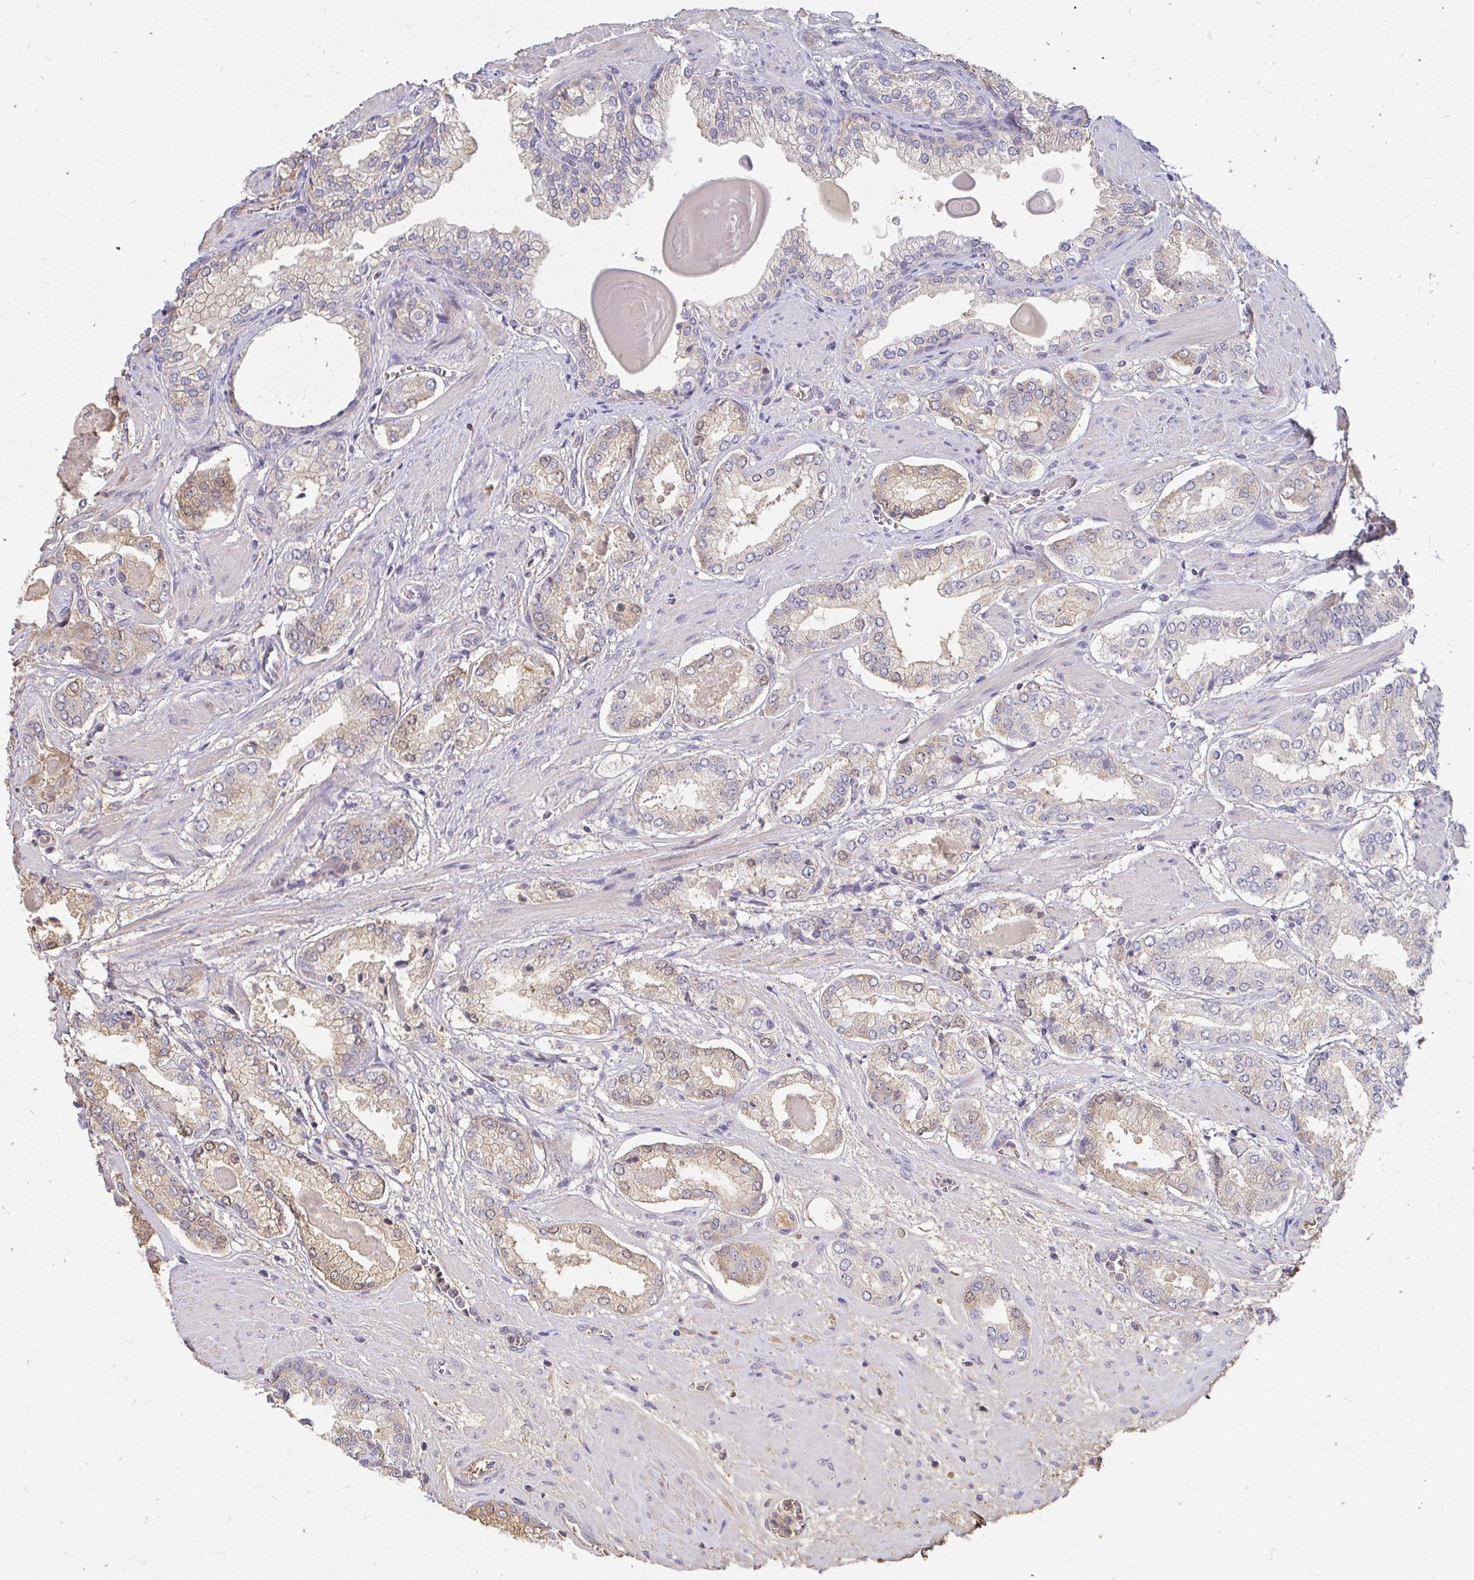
{"staining": {"intensity": "negative", "quantity": "none", "location": "none"}, "tissue": "prostate cancer", "cell_type": "Tumor cells", "image_type": "cancer", "snomed": [{"axis": "morphology", "description": "Adenocarcinoma, Low grade"}, {"axis": "topography", "description": "Prostate"}], "caption": "Tumor cells show no significant expression in prostate cancer (adenocarcinoma (low-grade)). (Immunohistochemistry, brightfield microscopy, high magnification).", "gene": "LOXL4", "patient": {"sex": "male", "age": 64}}